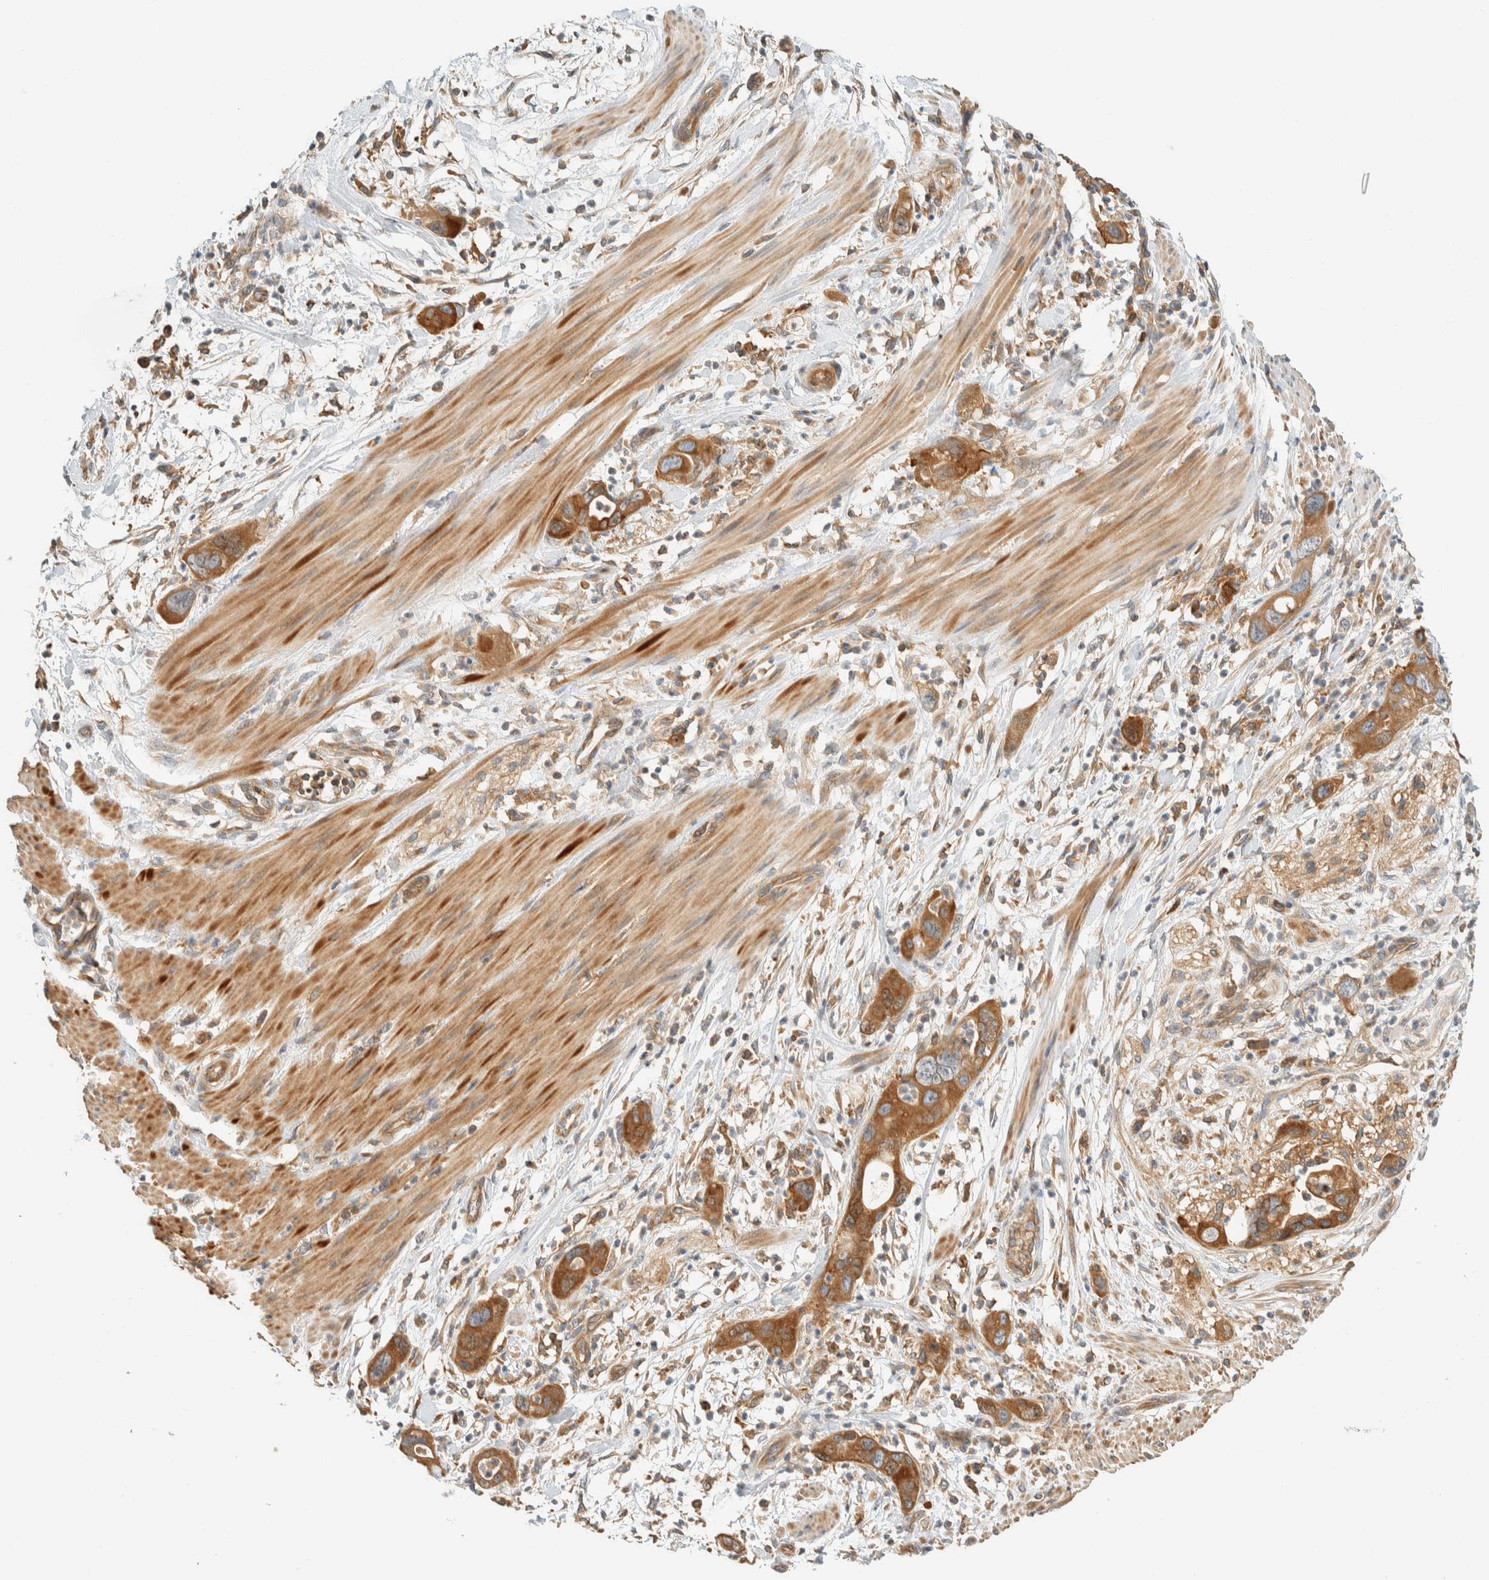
{"staining": {"intensity": "moderate", "quantity": ">75%", "location": "cytoplasmic/membranous"}, "tissue": "pancreatic cancer", "cell_type": "Tumor cells", "image_type": "cancer", "snomed": [{"axis": "morphology", "description": "Adenocarcinoma, NOS"}, {"axis": "topography", "description": "Pancreas"}], "caption": "Protein expression analysis of human pancreatic cancer (adenocarcinoma) reveals moderate cytoplasmic/membranous expression in about >75% of tumor cells.", "gene": "ARFGEF1", "patient": {"sex": "female", "age": 71}}